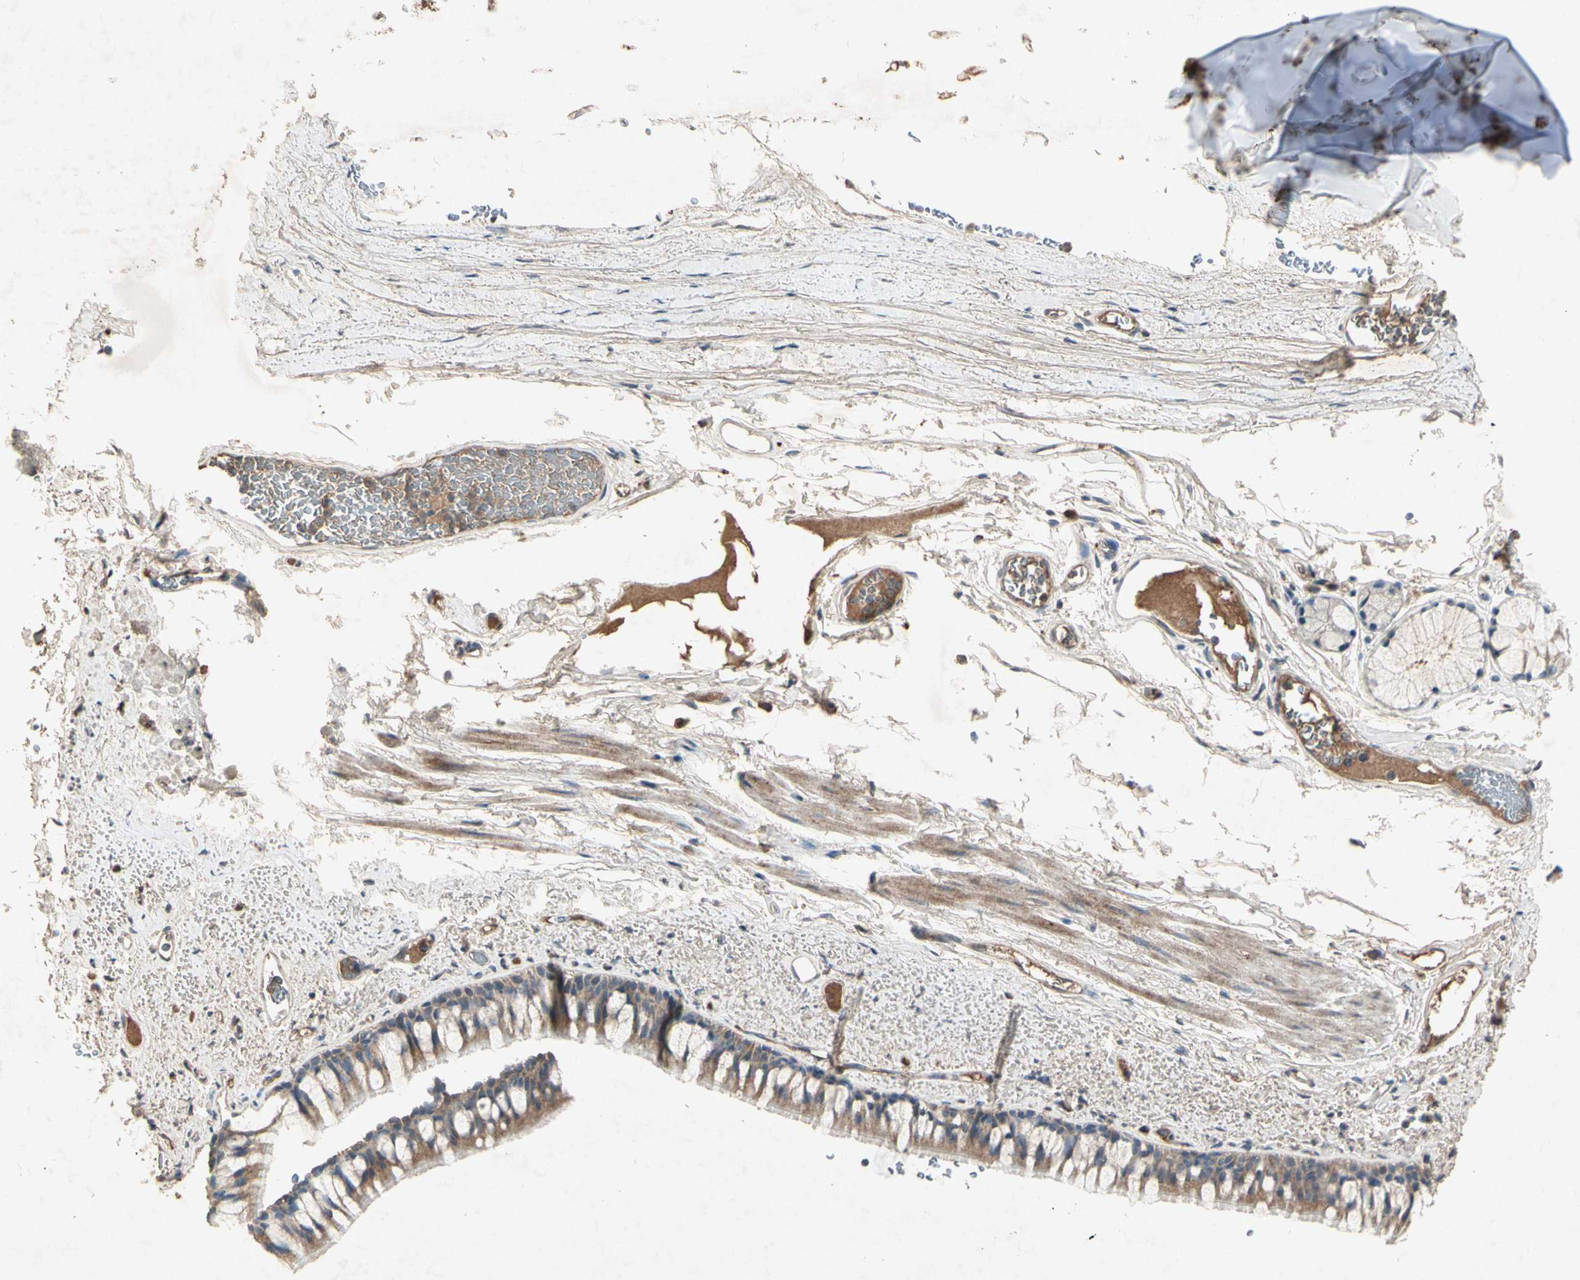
{"staining": {"intensity": "moderate", "quantity": ">75%", "location": "cytoplasmic/membranous"}, "tissue": "bronchus", "cell_type": "Respiratory epithelial cells", "image_type": "normal", "snomed": [{"axis": "morphology", "description": "Normal tissue, NOS"}, {"axis": "topography", "description": "Bronchus"}], "caption": "About >75% of respiratory epithelial cells in benign human bronchus show moderate cytoplasmic/membranous protein positivity as visualized by brown immunohistochemical staining.", "gene": "GPLD1", "patient": {"sex": "female", "age": 73}}